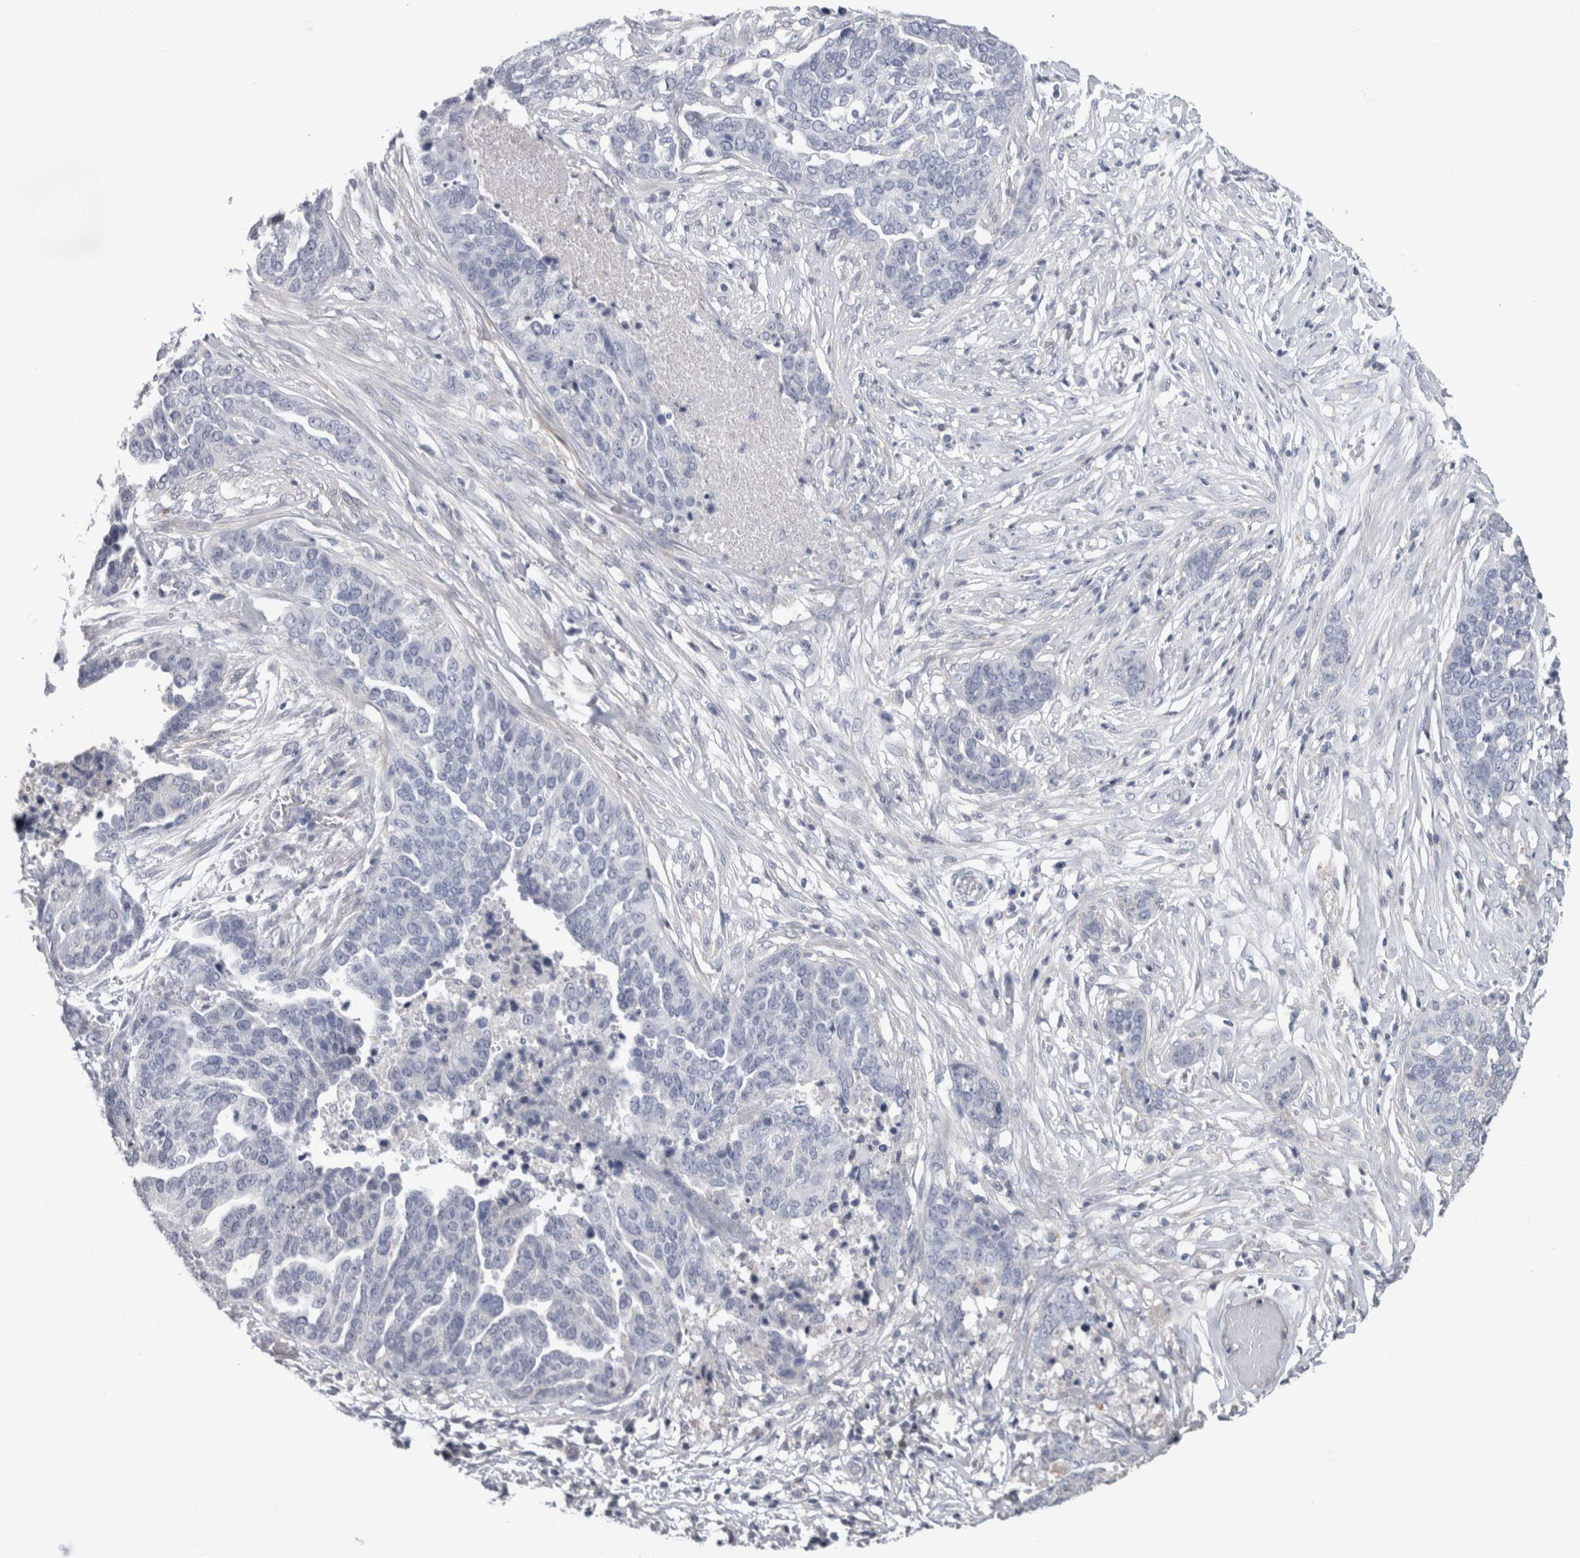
{"staining": {"intensity": "negative", "quantity": "none", "location": "none"}, "tissue": "ovarian cancer", "cell_type": "Tumor cells", "image_type": "cancer", "snomed": [{"axis": "morphology", "description": "Cystadenocarcinoma, serous, NOS"}, {"axis": "topography", "description": "Ovary"}], "caption": "There is no significant expression in tumor cells of ovarian cancer.", "gene": "IL33", "patient": {"sex": "female", "age": 44}}